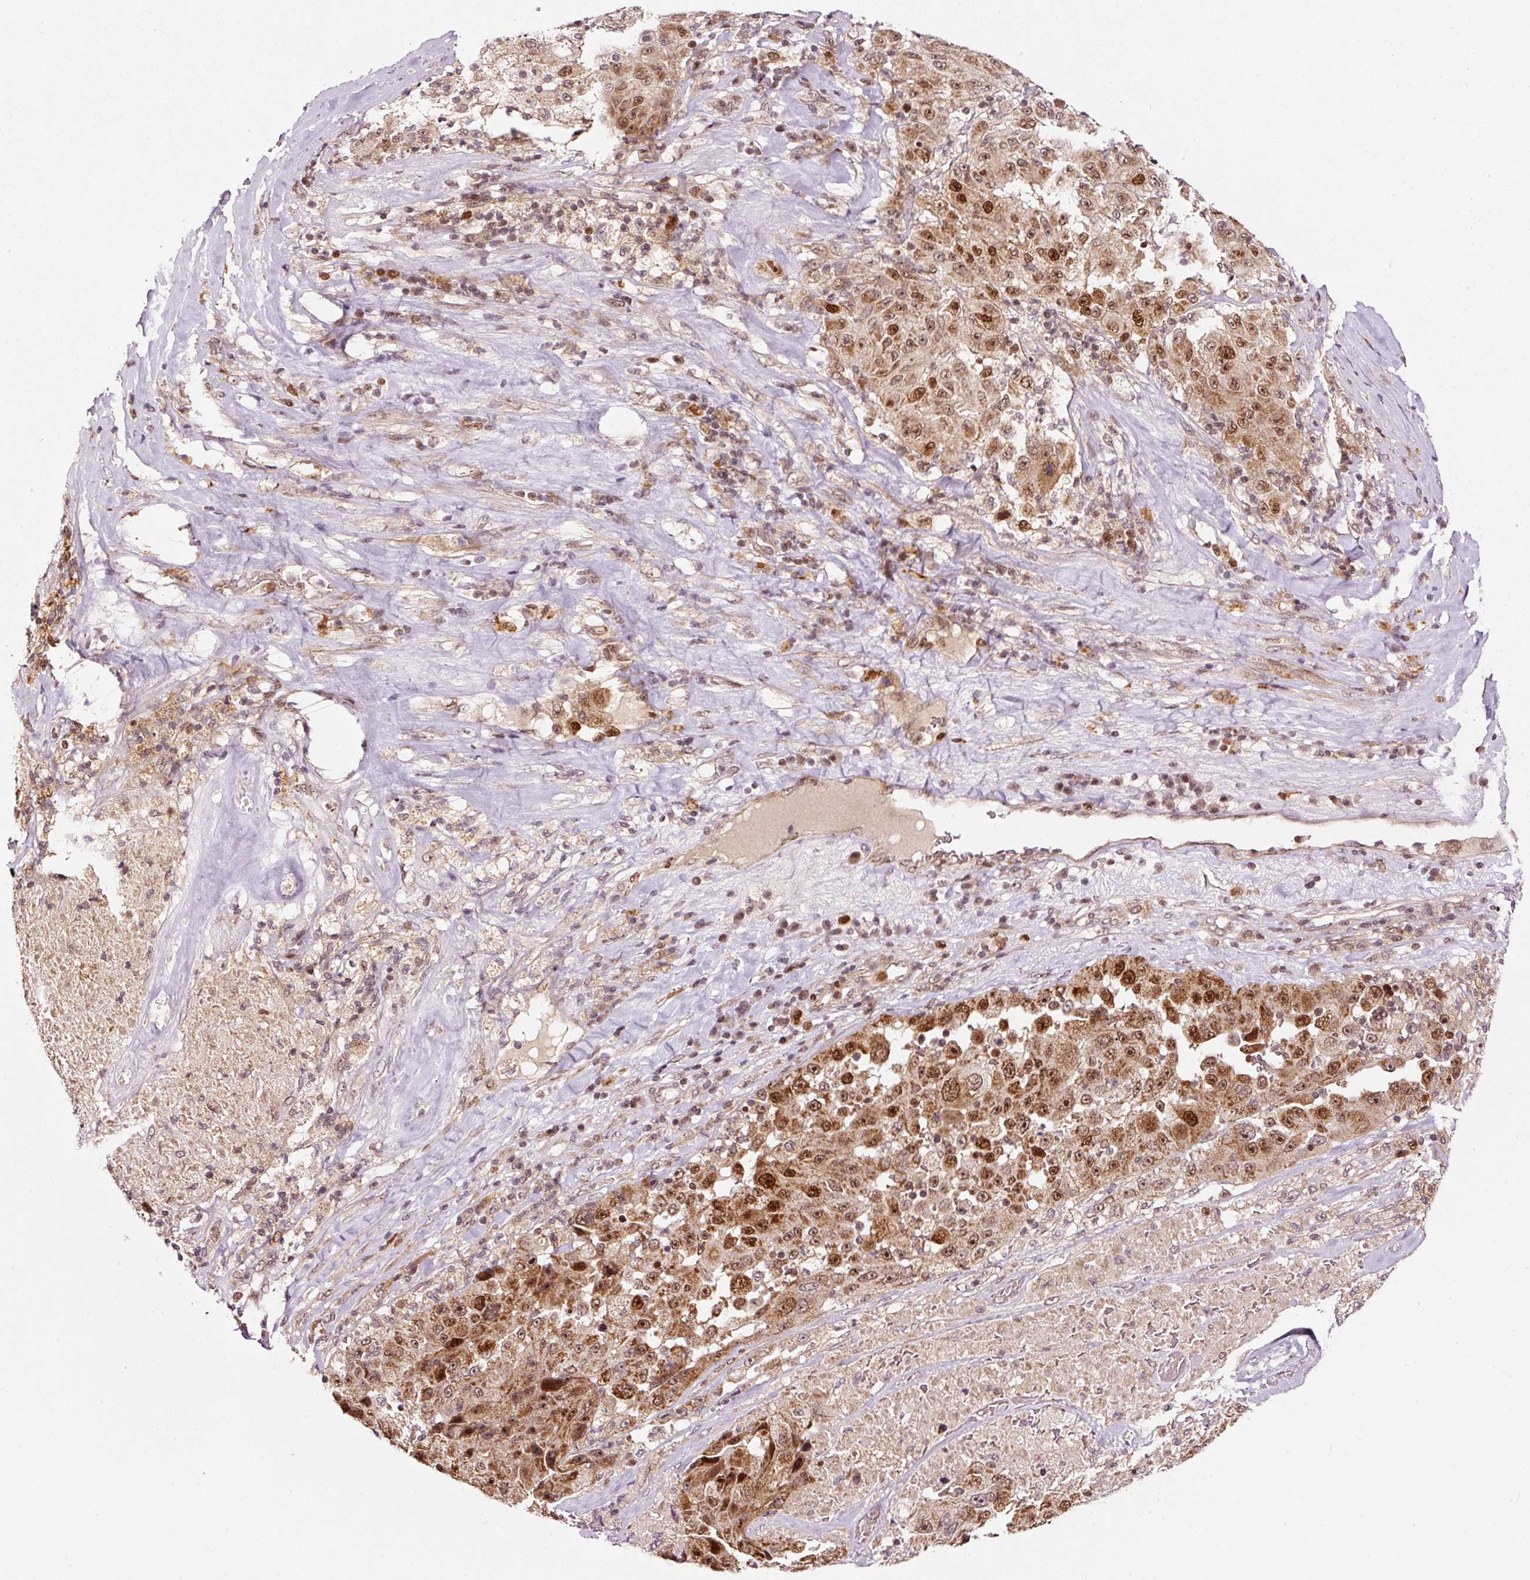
{"staining": {"intensity": "strong", "quantity": ">75%", "location": "cytoplasmic/membranous,nuclear"}, "tissue": "melanoma", "cell_type": "Tumor cells", "image_type": "cancer", "snomed": [{"axis": "morphology", "description": "Malignant melanoma, Metastatic site"}, {"axis": "topography", "description": "Lymph node"}], "caption": "Immunohistochemistry (IHC) histopathology image of human malignant melanoma (metastatic site) stained for a protein (brown), which reveals high levels of strong cytoplasmic/membranous and nuclear staining in about >75% of tumor cells.", "gene": "RFC4", "patient": {"sex": "male", "age": 62}}